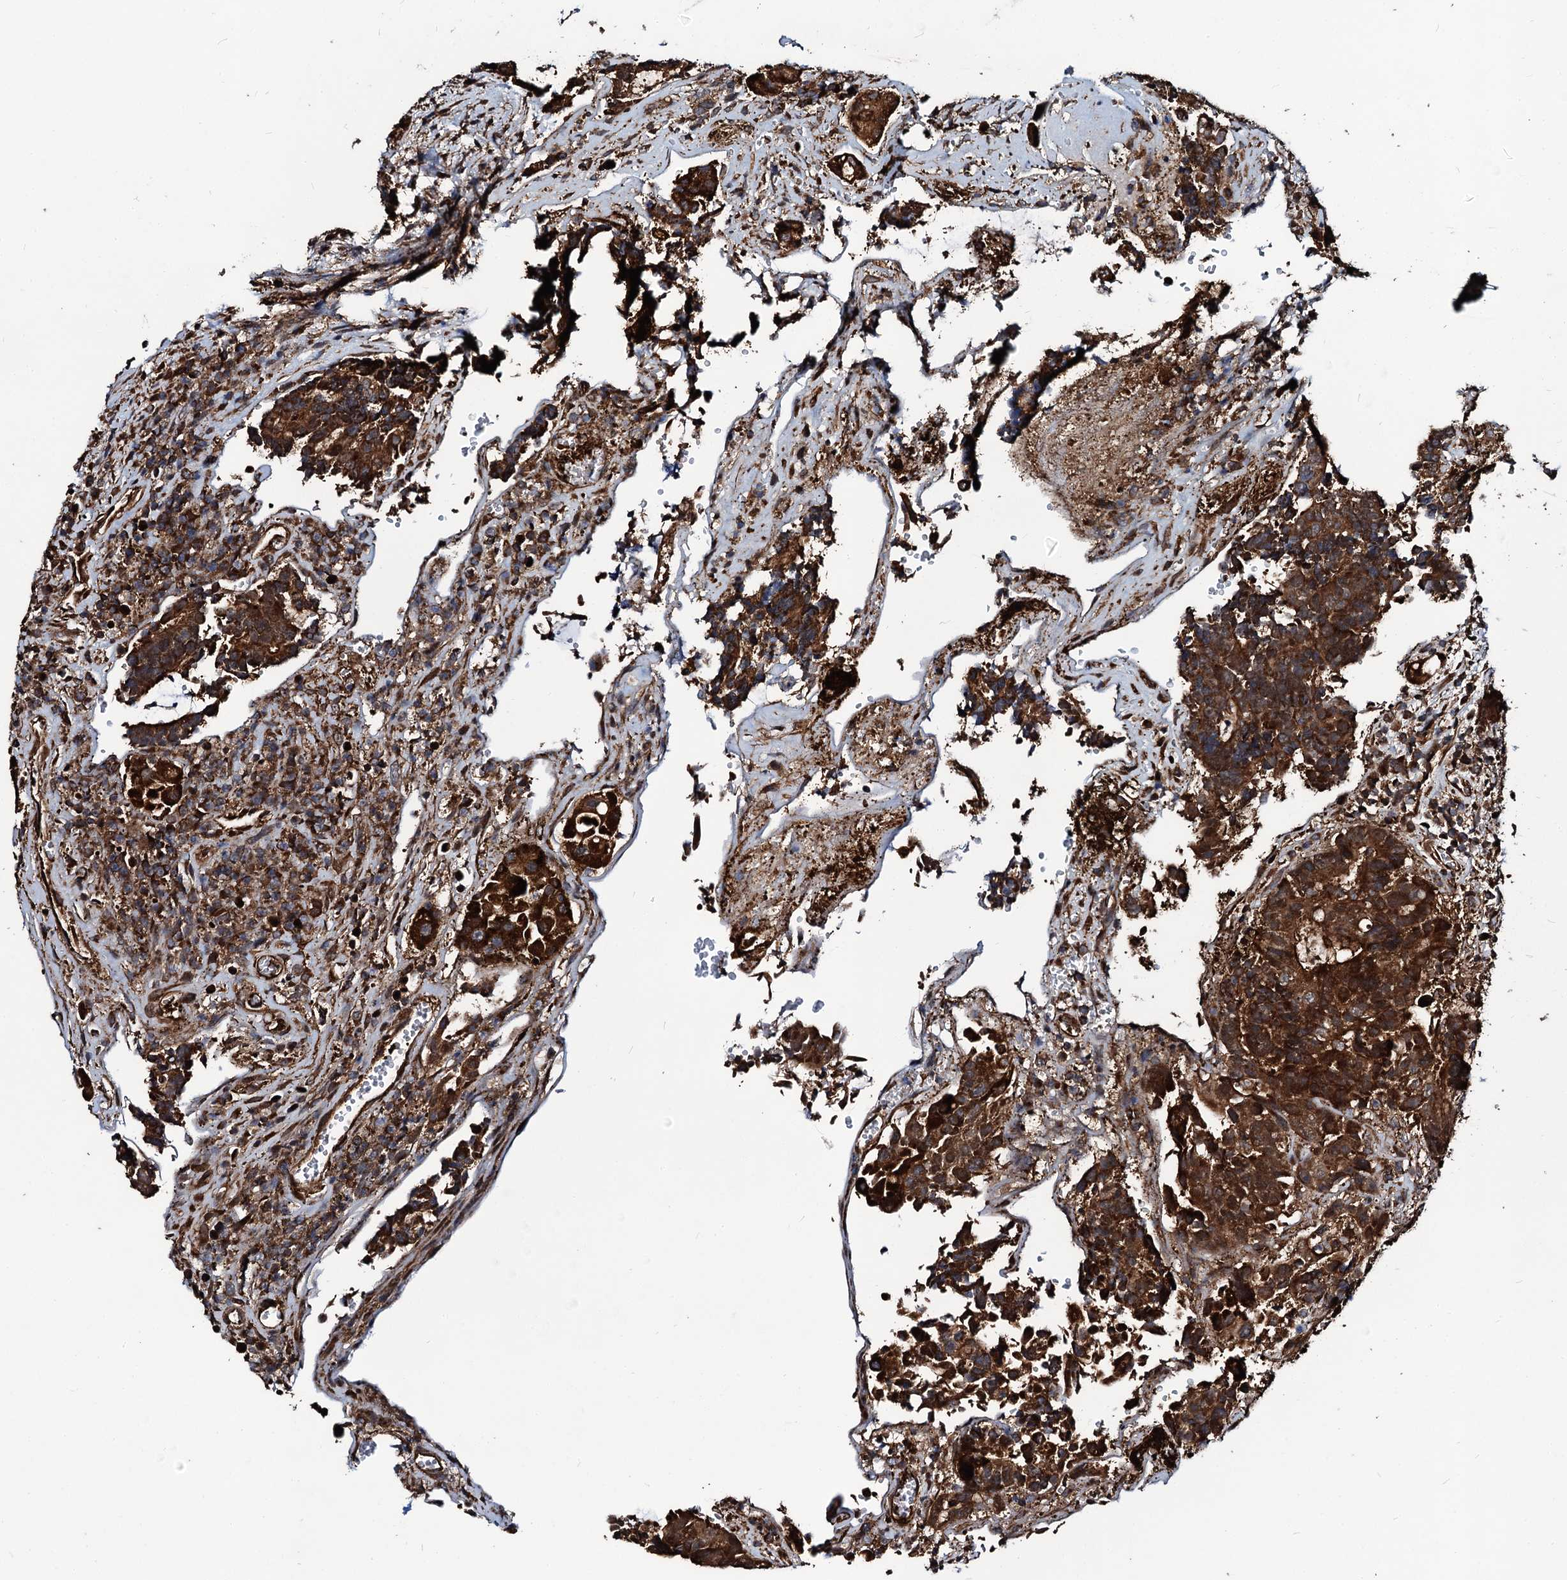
{"staining": {"intensity": "strong", "quantity": ">75%", "location": "cytoplasmic/membranous"}, "tissue": "colorectal cancer", "cell_type": "Tumor cells", "image_type": "cancer", "snomed": [{"axis": "morphology", "description": "Adenocarcinoma, NOS"}, {"axis": "topography", "description": "Rectum"}], "caption": "Strong cytoplasmic/membranous staining for a protein is identified in about >75% of tumor cells of colorectal adenocarcinoma using immunohistochemistry (IHC).", "gene": "NEK1", "patient": {"sex": "male", "age": 69}}